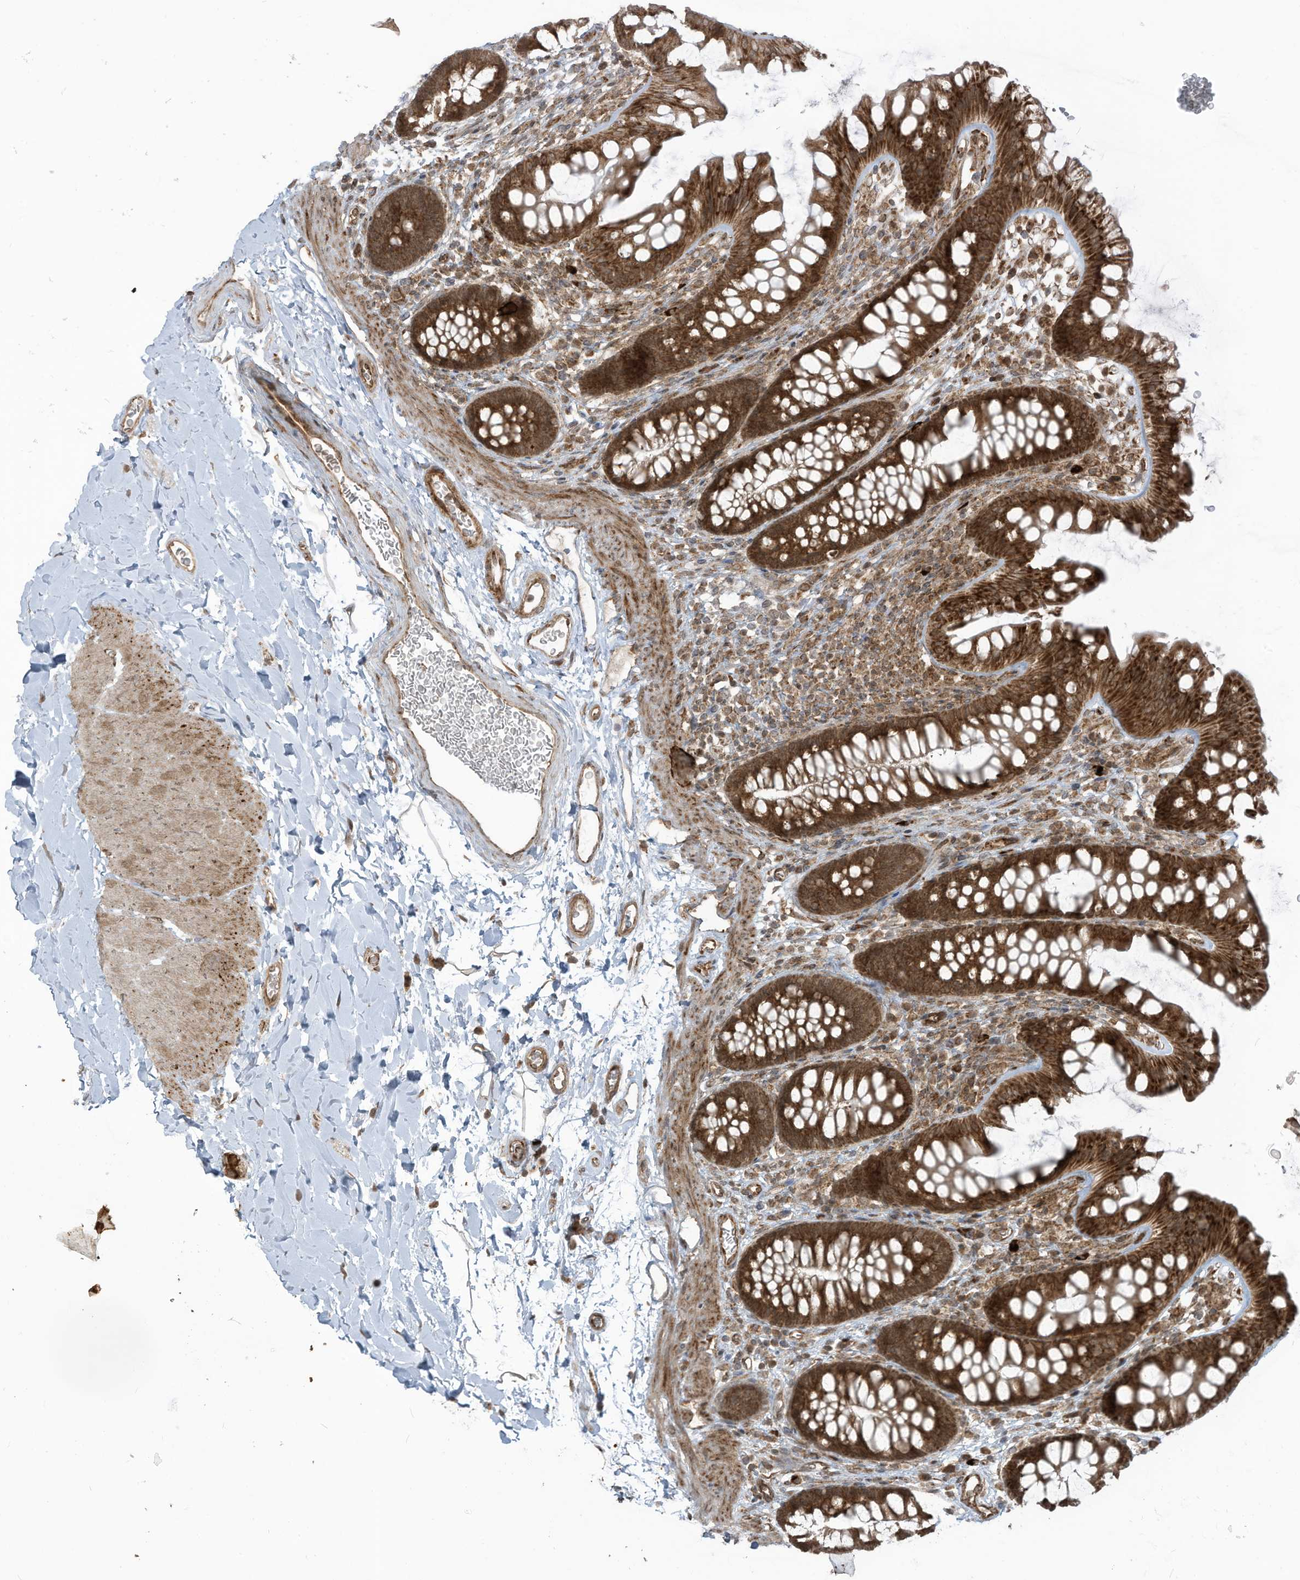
{"staining": {"intensity": "moderate", "quantity": ">75%", "location": "cytoplasmic/membranous"}, "tissue": "colon", "cell_type": "Endothelial cells", "image_type": "normal", "snomed": [{"axis": "morphology", "description": "Normal tissue, NOS"}, {"axis": "topography", "description": "Colon"}], "caption": "Immunohistochemistry micrograph of benign colon: human colon stained using immunohistochemistry exhibits medium levels of moderate protein expression localized specifically in the cytoplasmic/membranous of endothelial cells, appearing as a cytoplasmic/membranous brown color.", "gene": "TRIM67", "patient": {"sex": "female", "age": 62}}